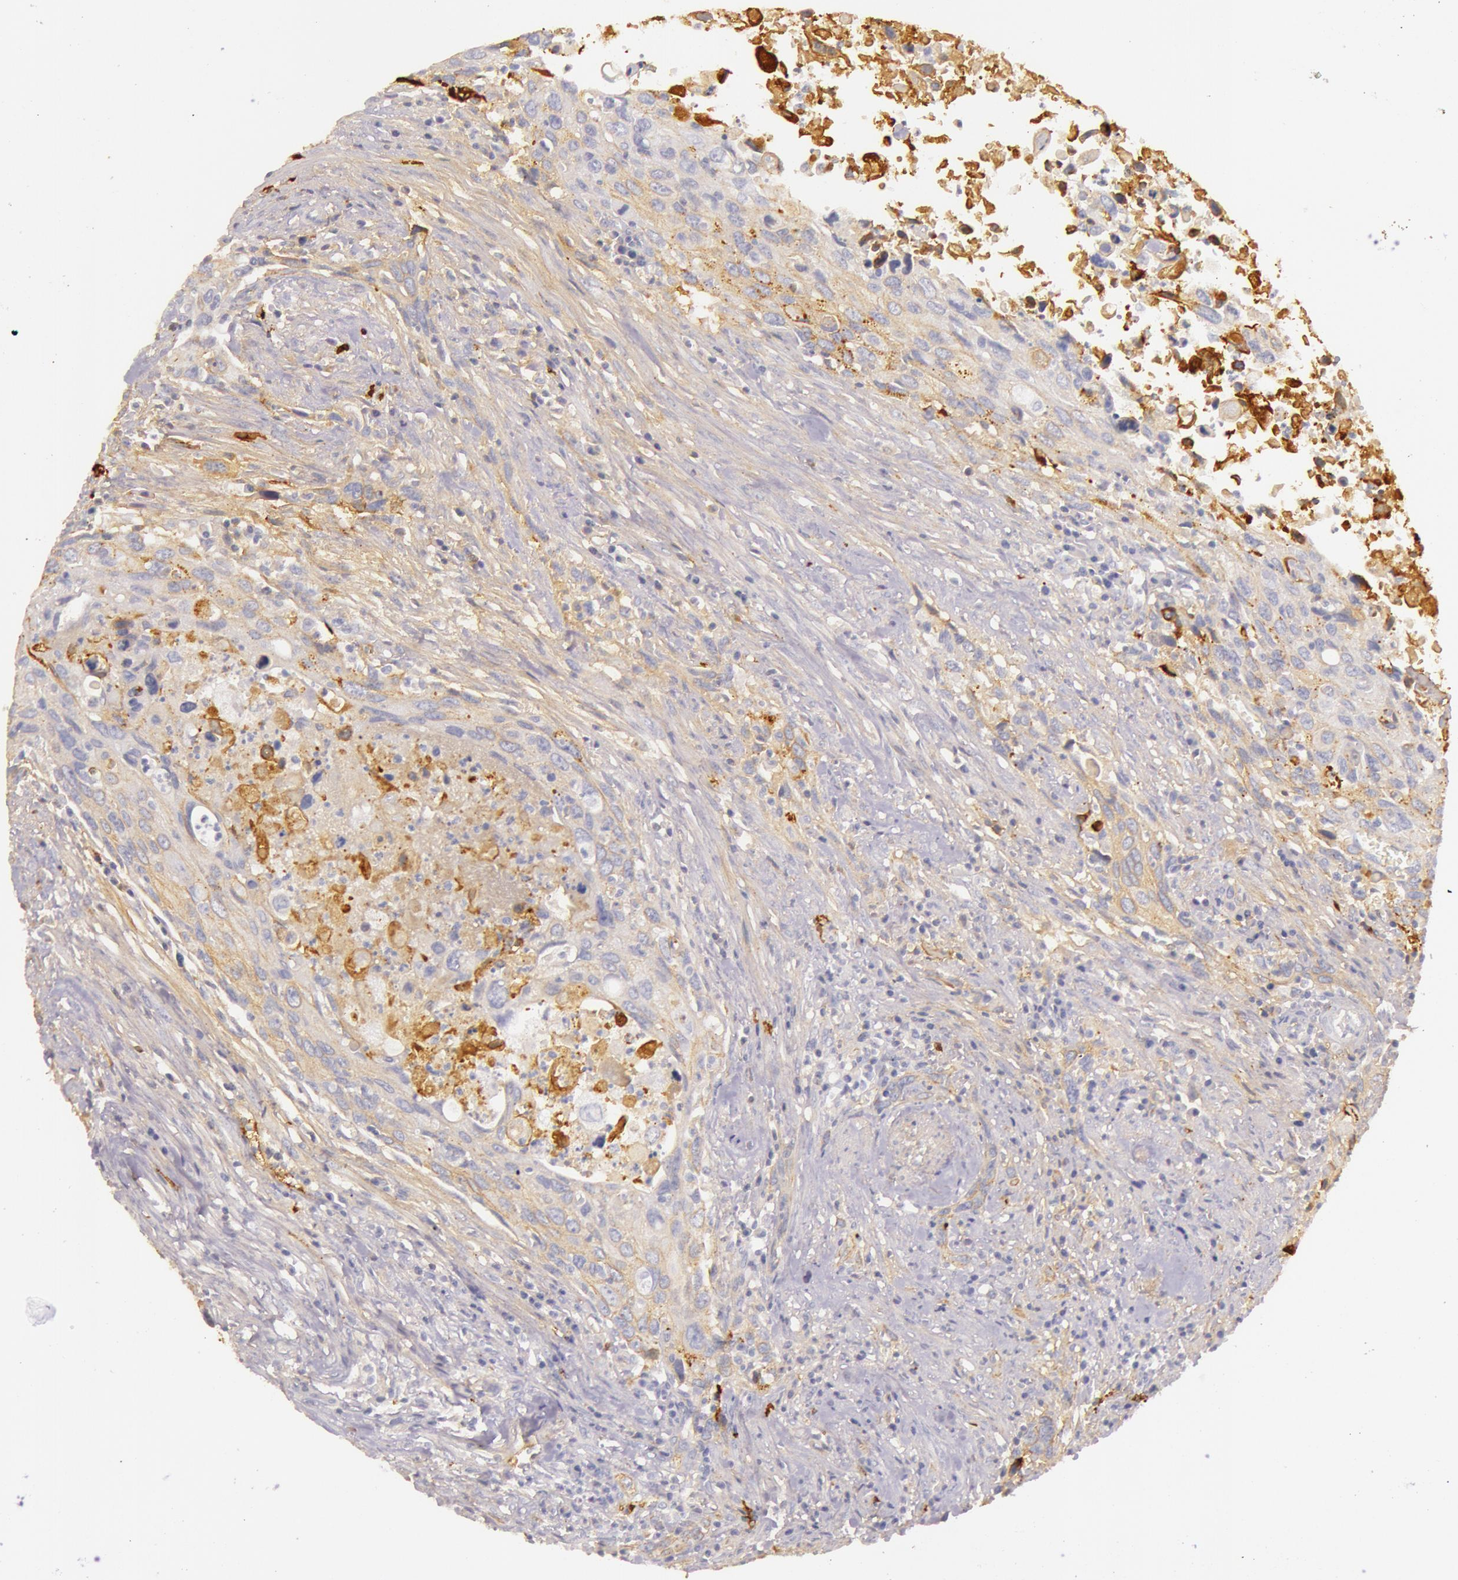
{"staining": {"intensity": "weak", "quantity": "25%-75%", "location": "cytoplasmic/membranous"}, "tissue": "urothelial cancer", "cell_type": "Tumor cells", "image_type": "cancer", "snomed": [{"axis": "morphology", "description": "Urothelial carcinoma, High grade"}, {"axis": "topography", "description": "Urinary bladder"}], "caption": "Tumor cells exhibit low levels of weak cytoplasmic/membranous expression in about 25%-75% of cells in urothelial cancer.", "gene": "C4BPA", "patient": {"sex": "male", "age": 71}}